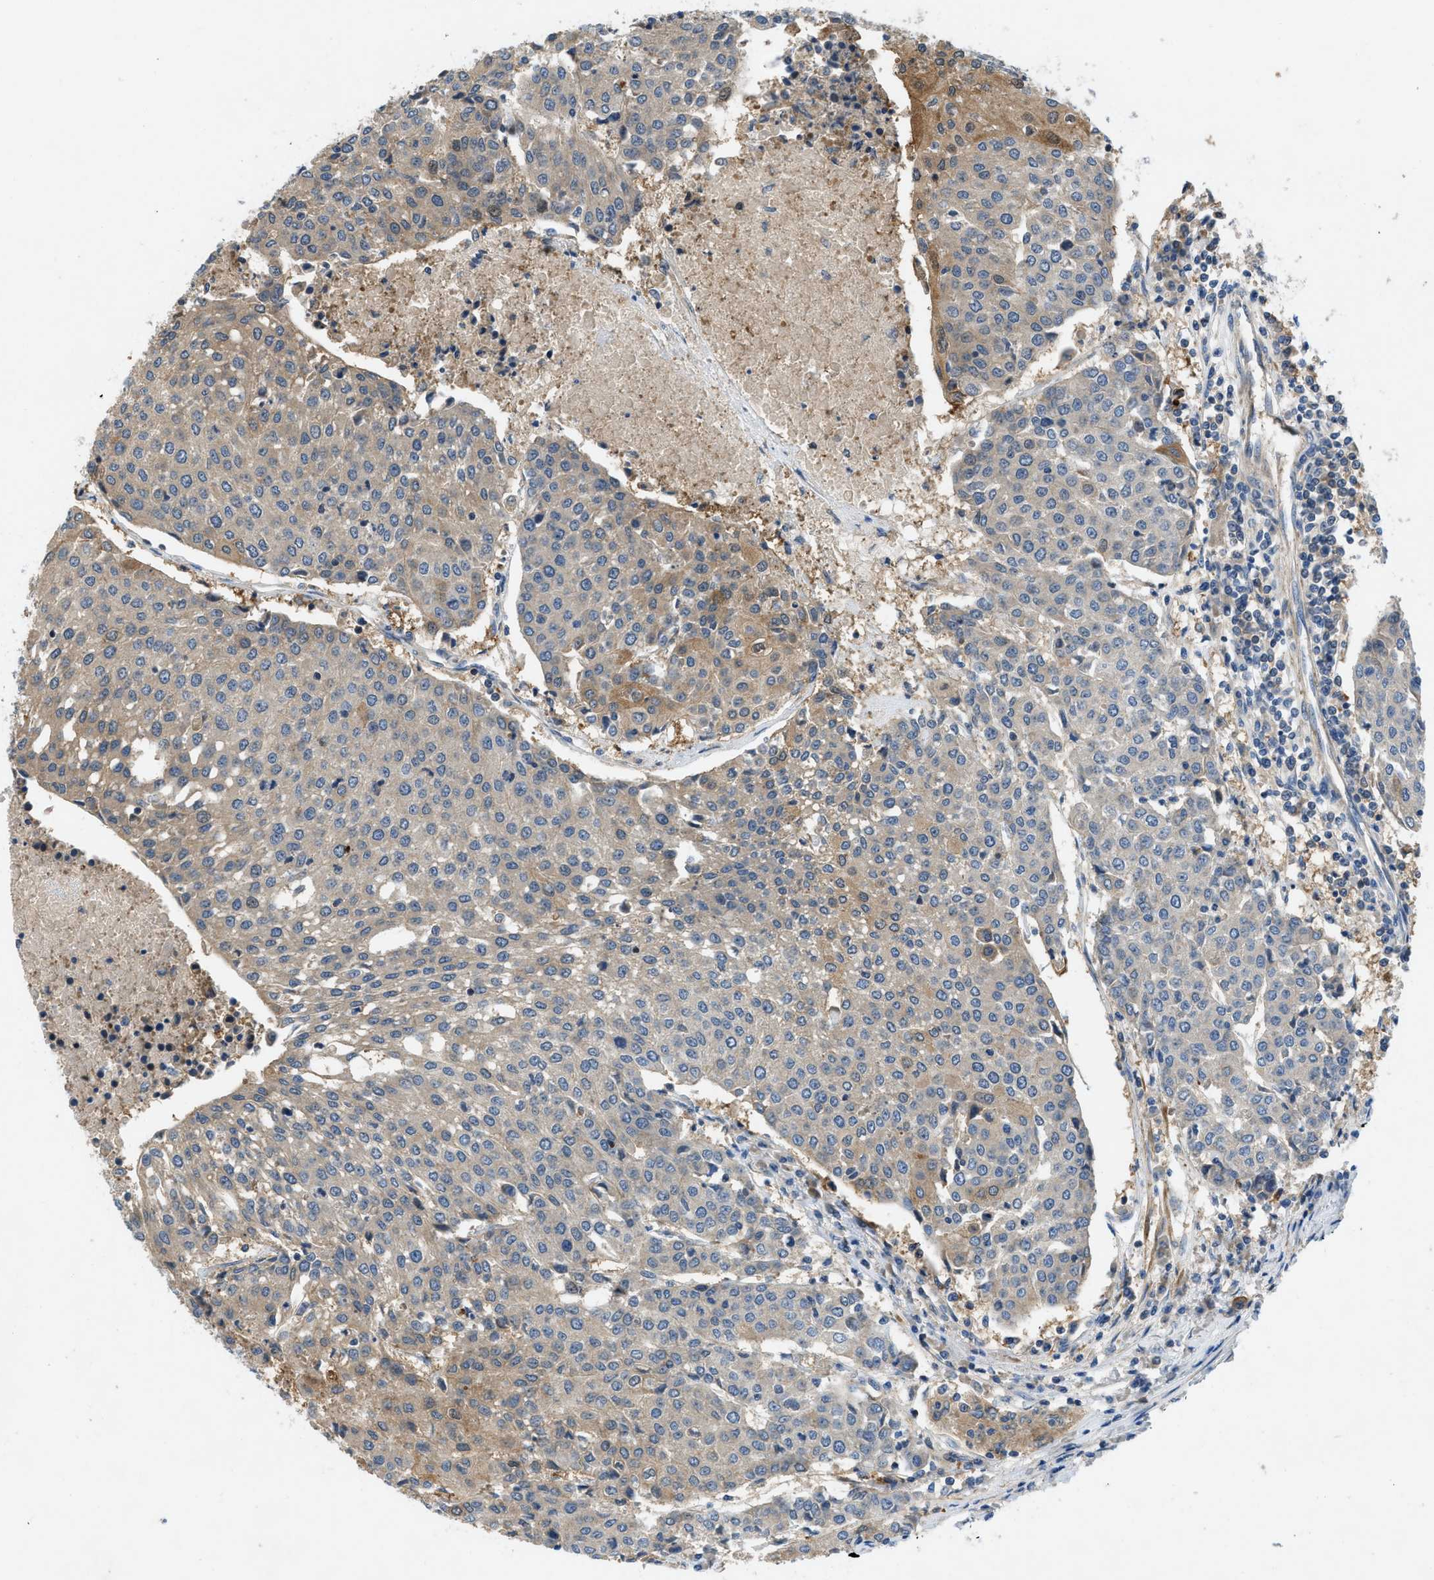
{"staining": {"intensity": "moderate", "quantity": "<25%", "location": "cytoplasmic/membranous"}, "tissue": "urothelial cancer", "cell_type": "Tumor cells", "image_type": "cancer", "snomed": [{"axis": "morphology", "description": "Urothelial carcinoma, High grade"}, {"axis": "topography", "description": "Urinary bladder"}], "caption": "High-grade urothelial carcinoma was stained to show a protein in brown. There is low levels of moderate cytoplasmic/membranous positivity in approximately <25% of tumor cells.", "gene": "GPR31", "patient": {"sex": "female", "age": 85}}